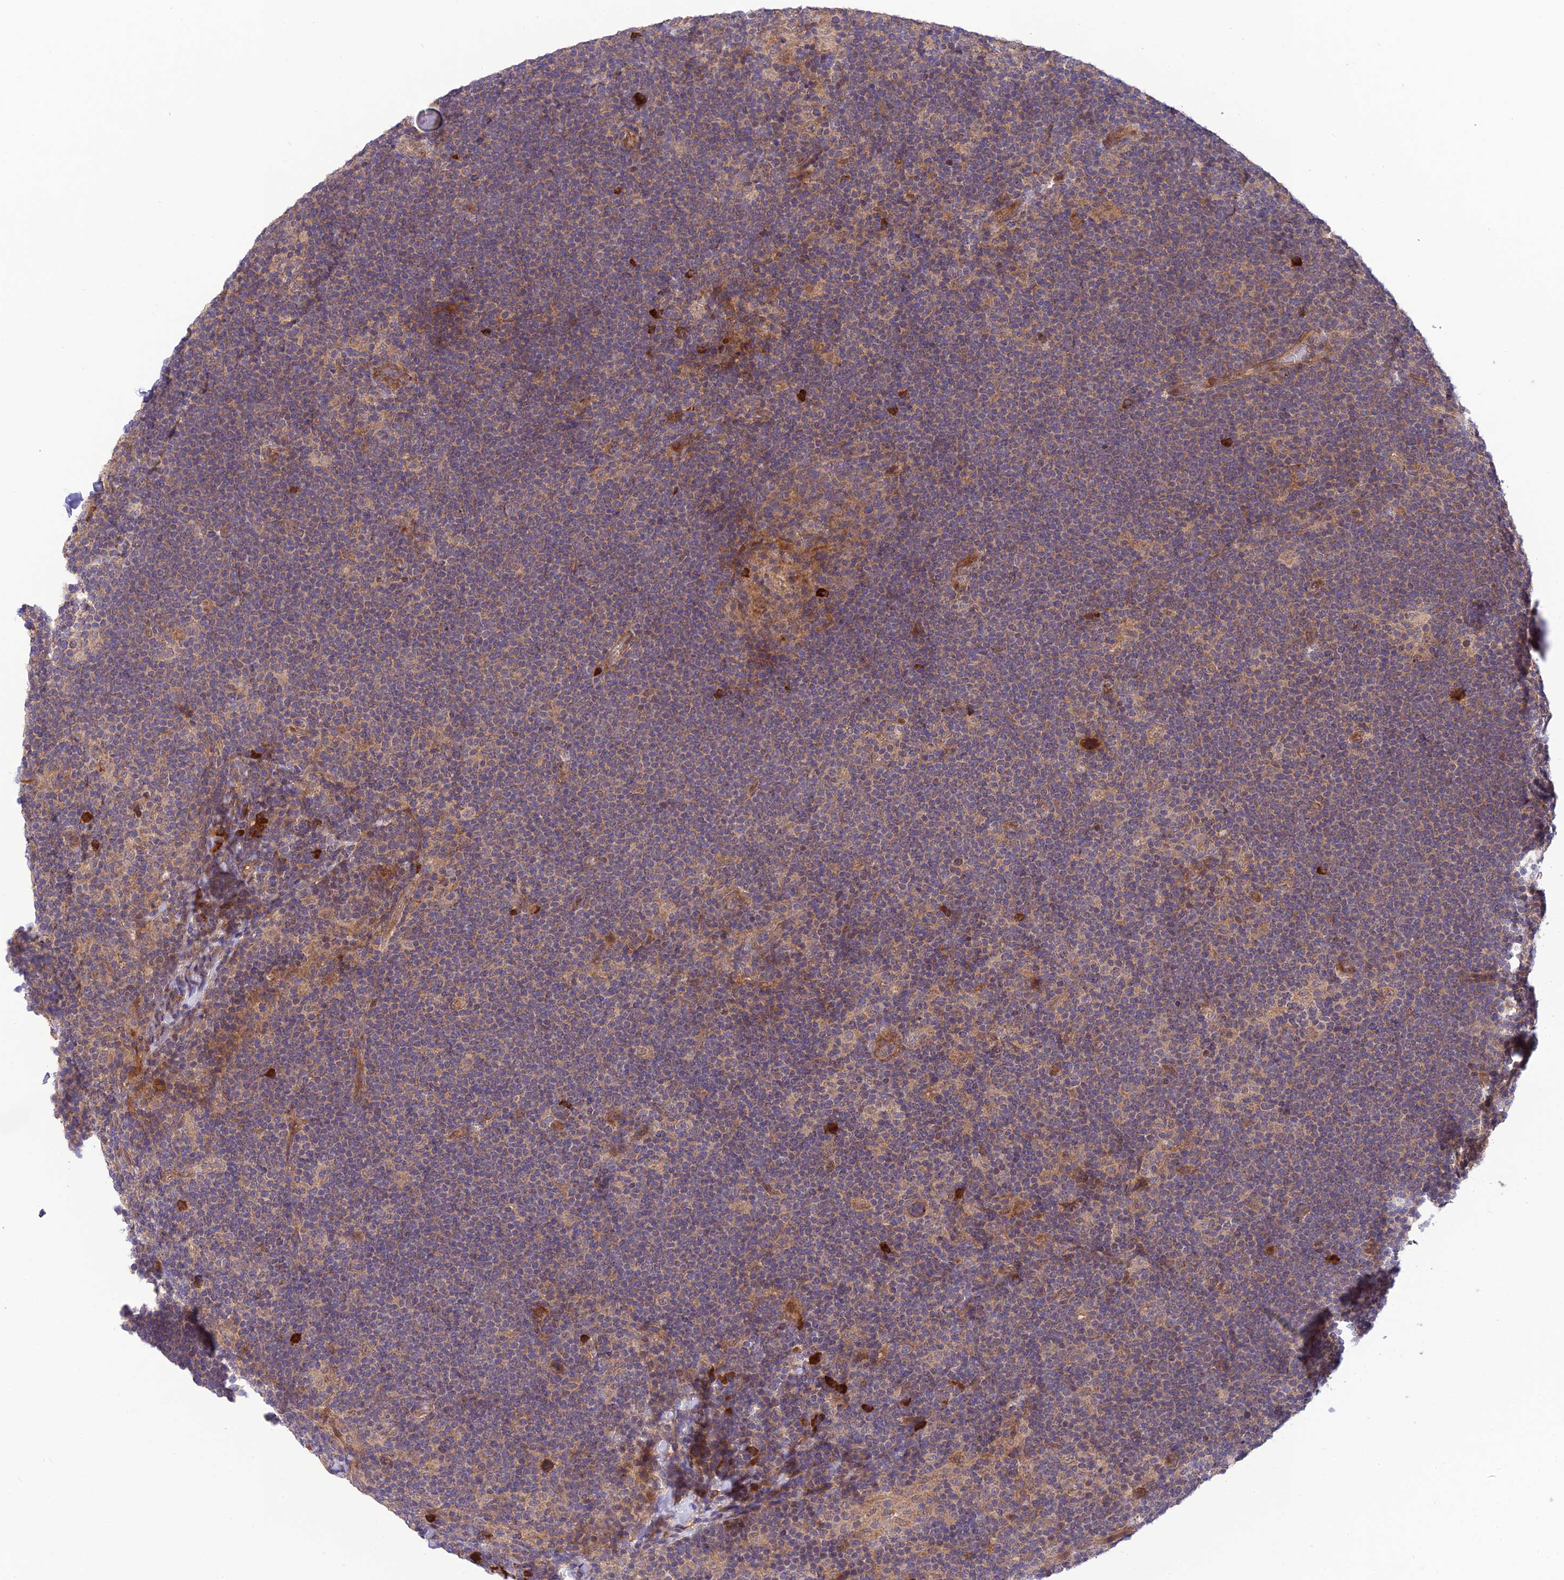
{"staining": {"intensity": "negative", "quantity": "none", "location": "none"}, "tissue": "lymphoma", "cell_type": "Tumor cells", "image_type": "cancer", "snomed": [{"axis": "morphology", "description": "Hodgkin's disease, NOS"}, {"axis": "topography", "description": "Lymph node"}], "caption": "High magnification brightfield microscopy of Hodgkin's disease stained with DAB (3,3'-diaminobenzidine) (brown) and counterstained with hematoxylin (blue): tumor cells show no significant positivity. Nuclei are stained in blue.", "gene": "UROS", "patient": {"sex": "female", "age": 57}}